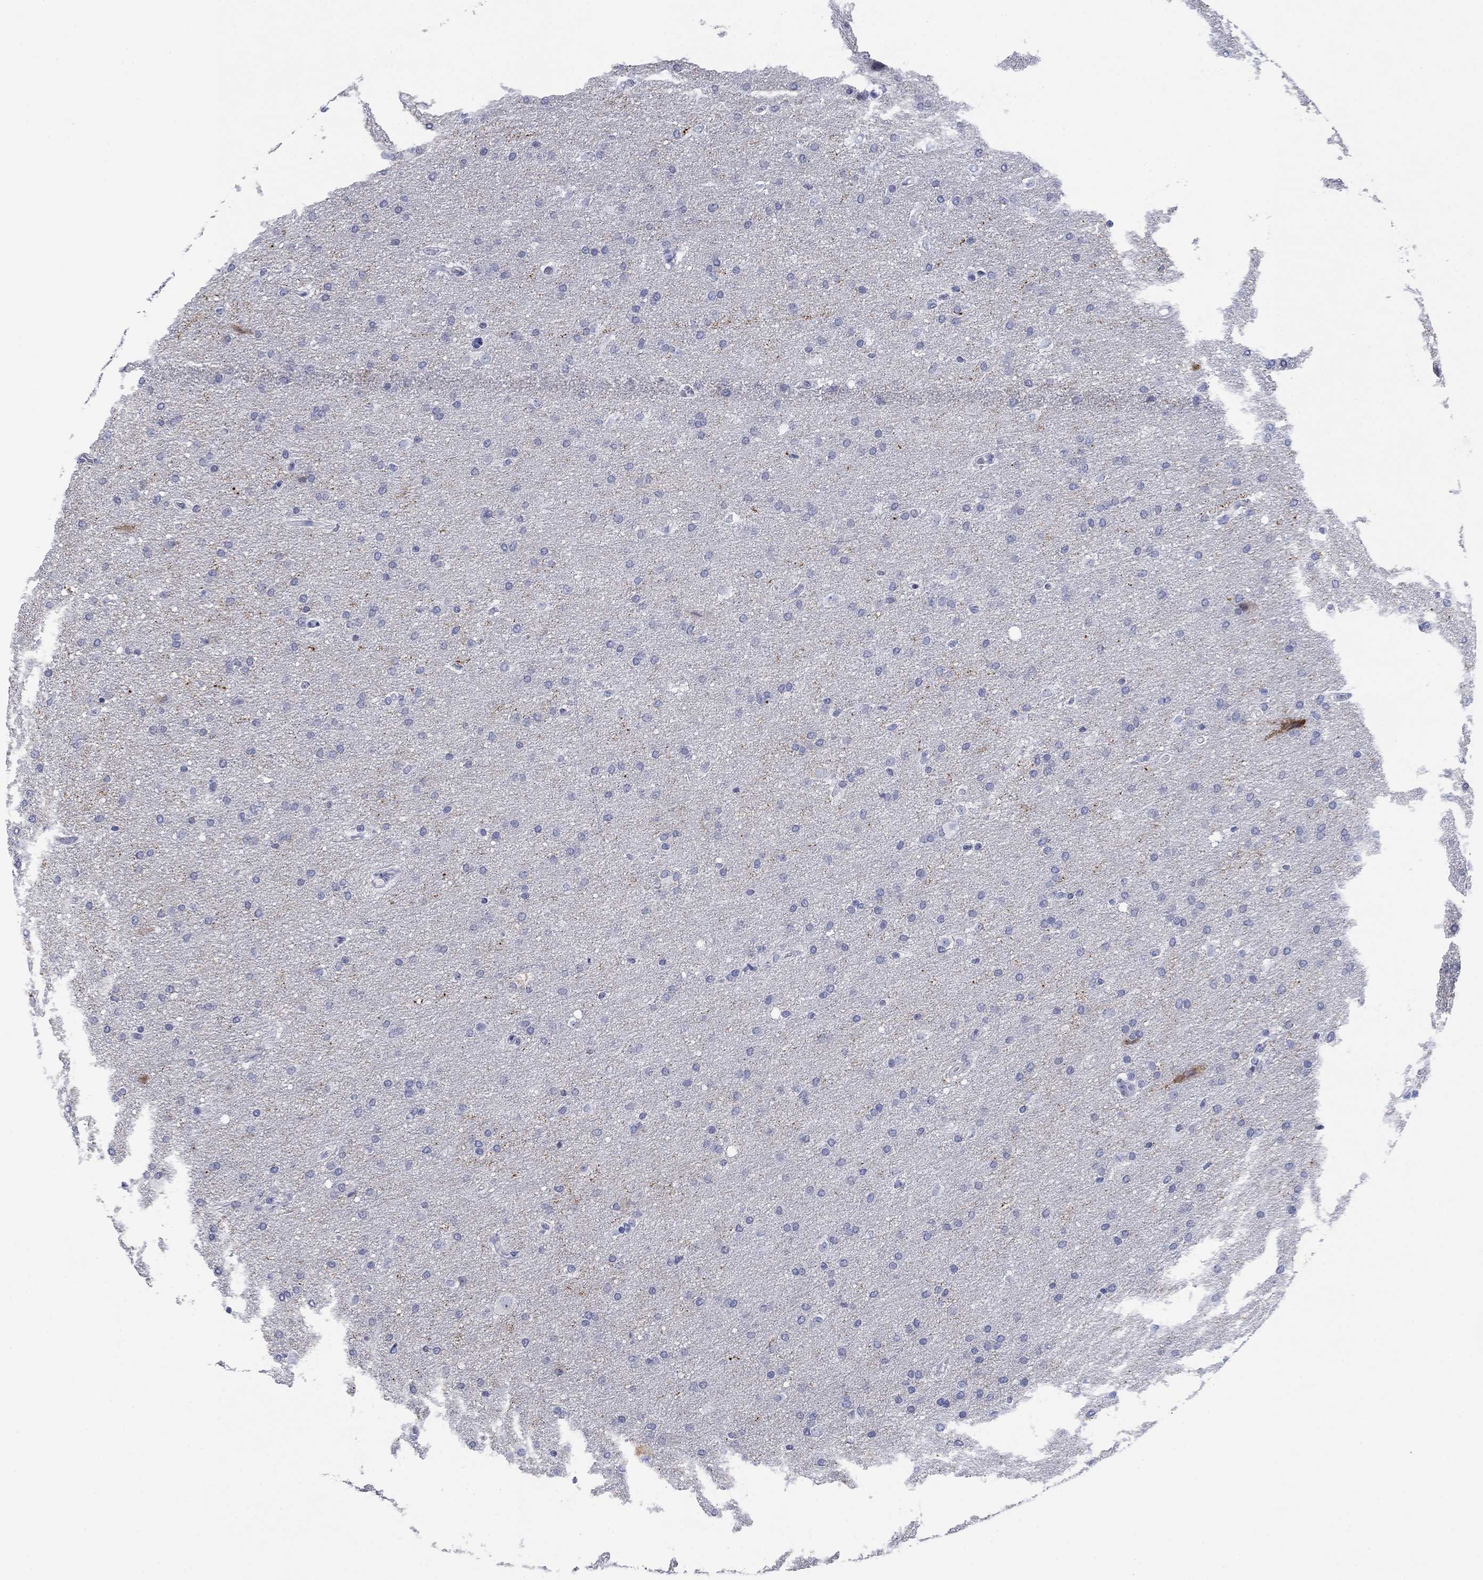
{"staining": {"intensity": "negative", "quantity": "none", "location": "none"}, "tissue": "glioma", "cell_type": "Tumor cells", "image_type": "cancer", "snomed": [{"axis": "morphology", "description": "Glioma, malignant, Low grade"}, {"axis": "topography", "description": "Brain"}], "caption": "An IHC histopathology image of glioma is shown. There is no staining in tumor cells of glioma. Brightfield microscopy of IHC stained with DAB (brown) and hematoxylin (blue), captured at high magnification.", "gene": "PDYN", "patient": {"sex": "female", "age": 37}}